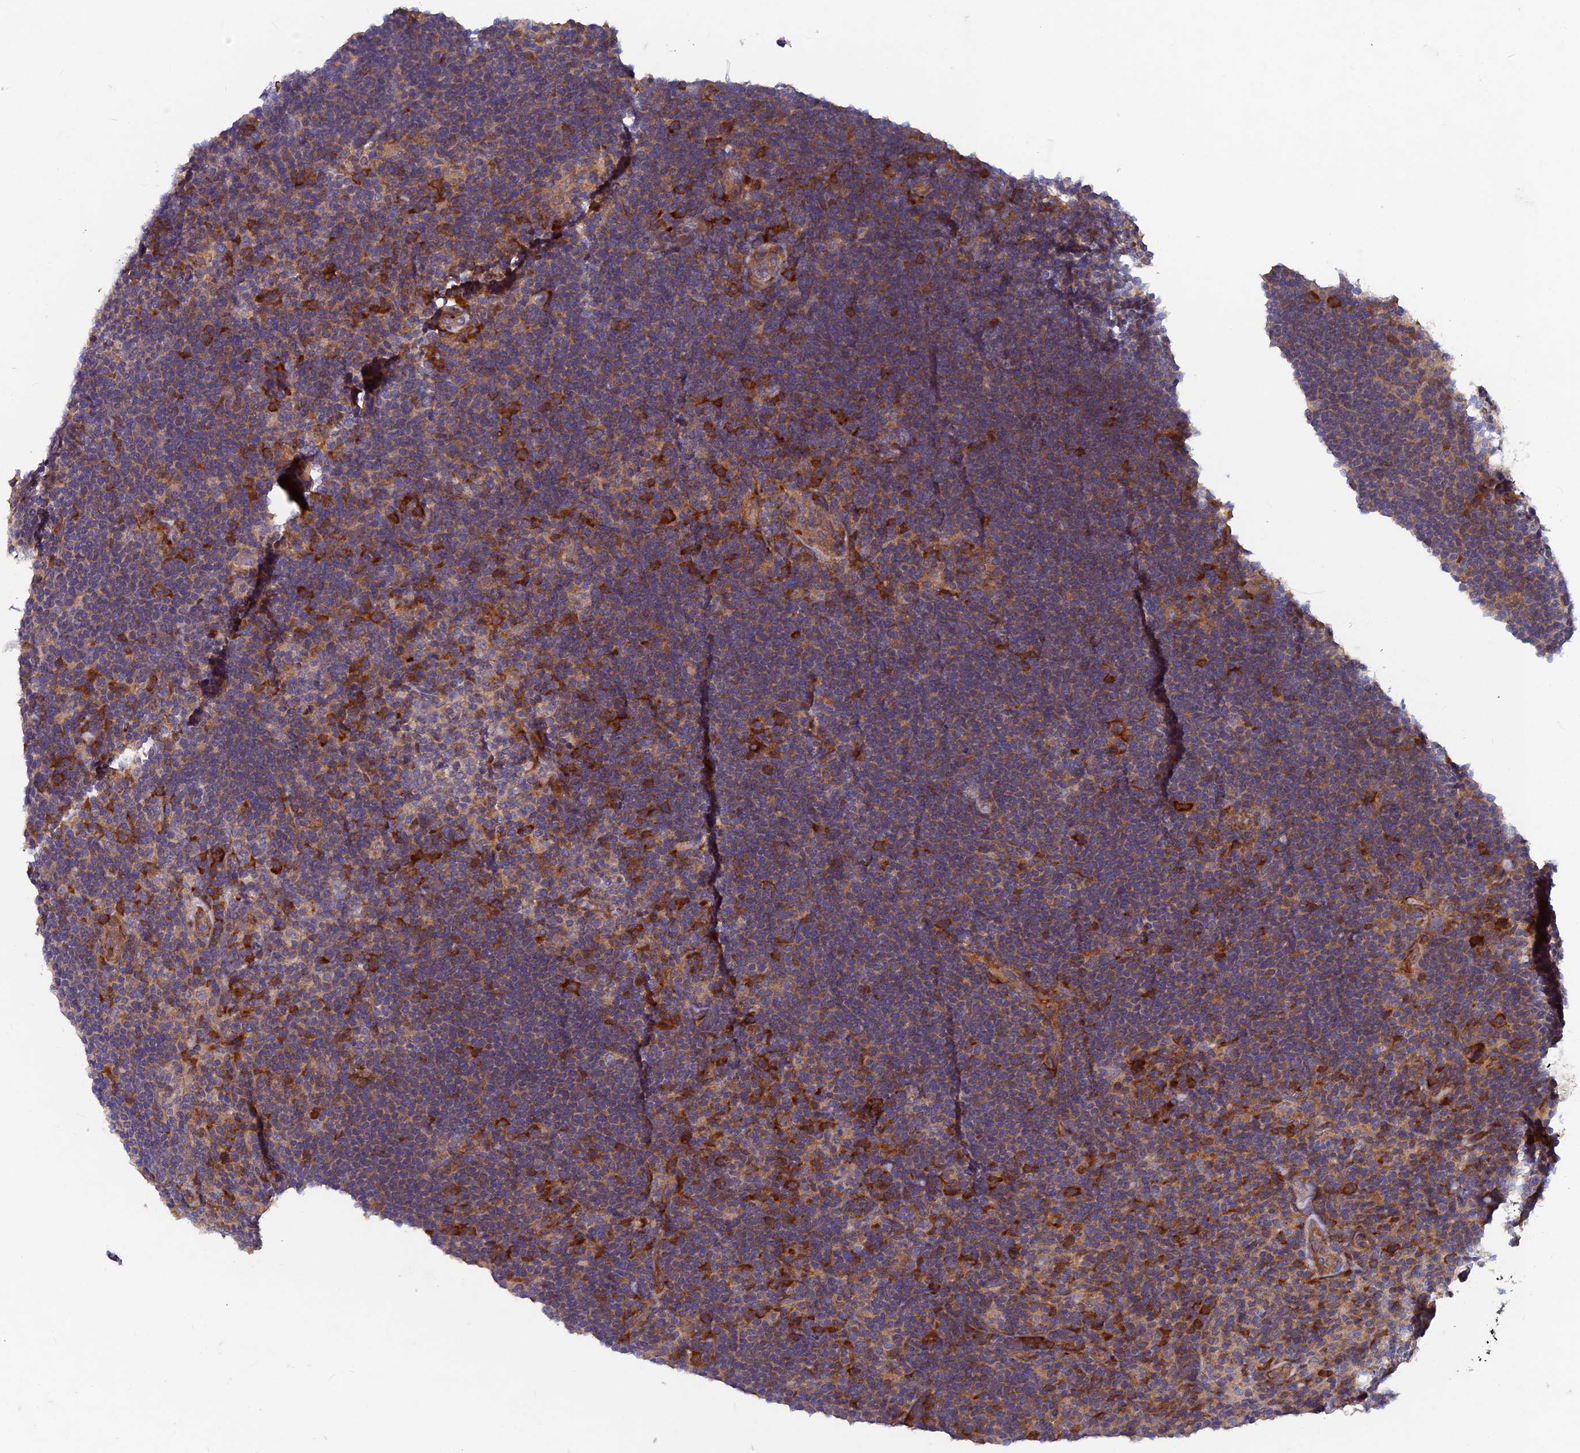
{"staining": {"intensity": "weak", "quantity": ">75%", "location": "cytoplasmic/membranous"}, "tissue": "lymphoma", "cell_type": "Tumor cells", "image_type": "cancer", "snomed": [{"axis": "morphology", "description": "Hodgkin's disease, NOS"}, {"axis": "topography", "description": "Lymph node"}], "caption": "A histopathology image of lymphoma stained for a protein shows weak cytoplasmic/membranous brown staining in tumor cells.", "gene": "NCAPG", "patient": {"sex": "female", "age": 57}}